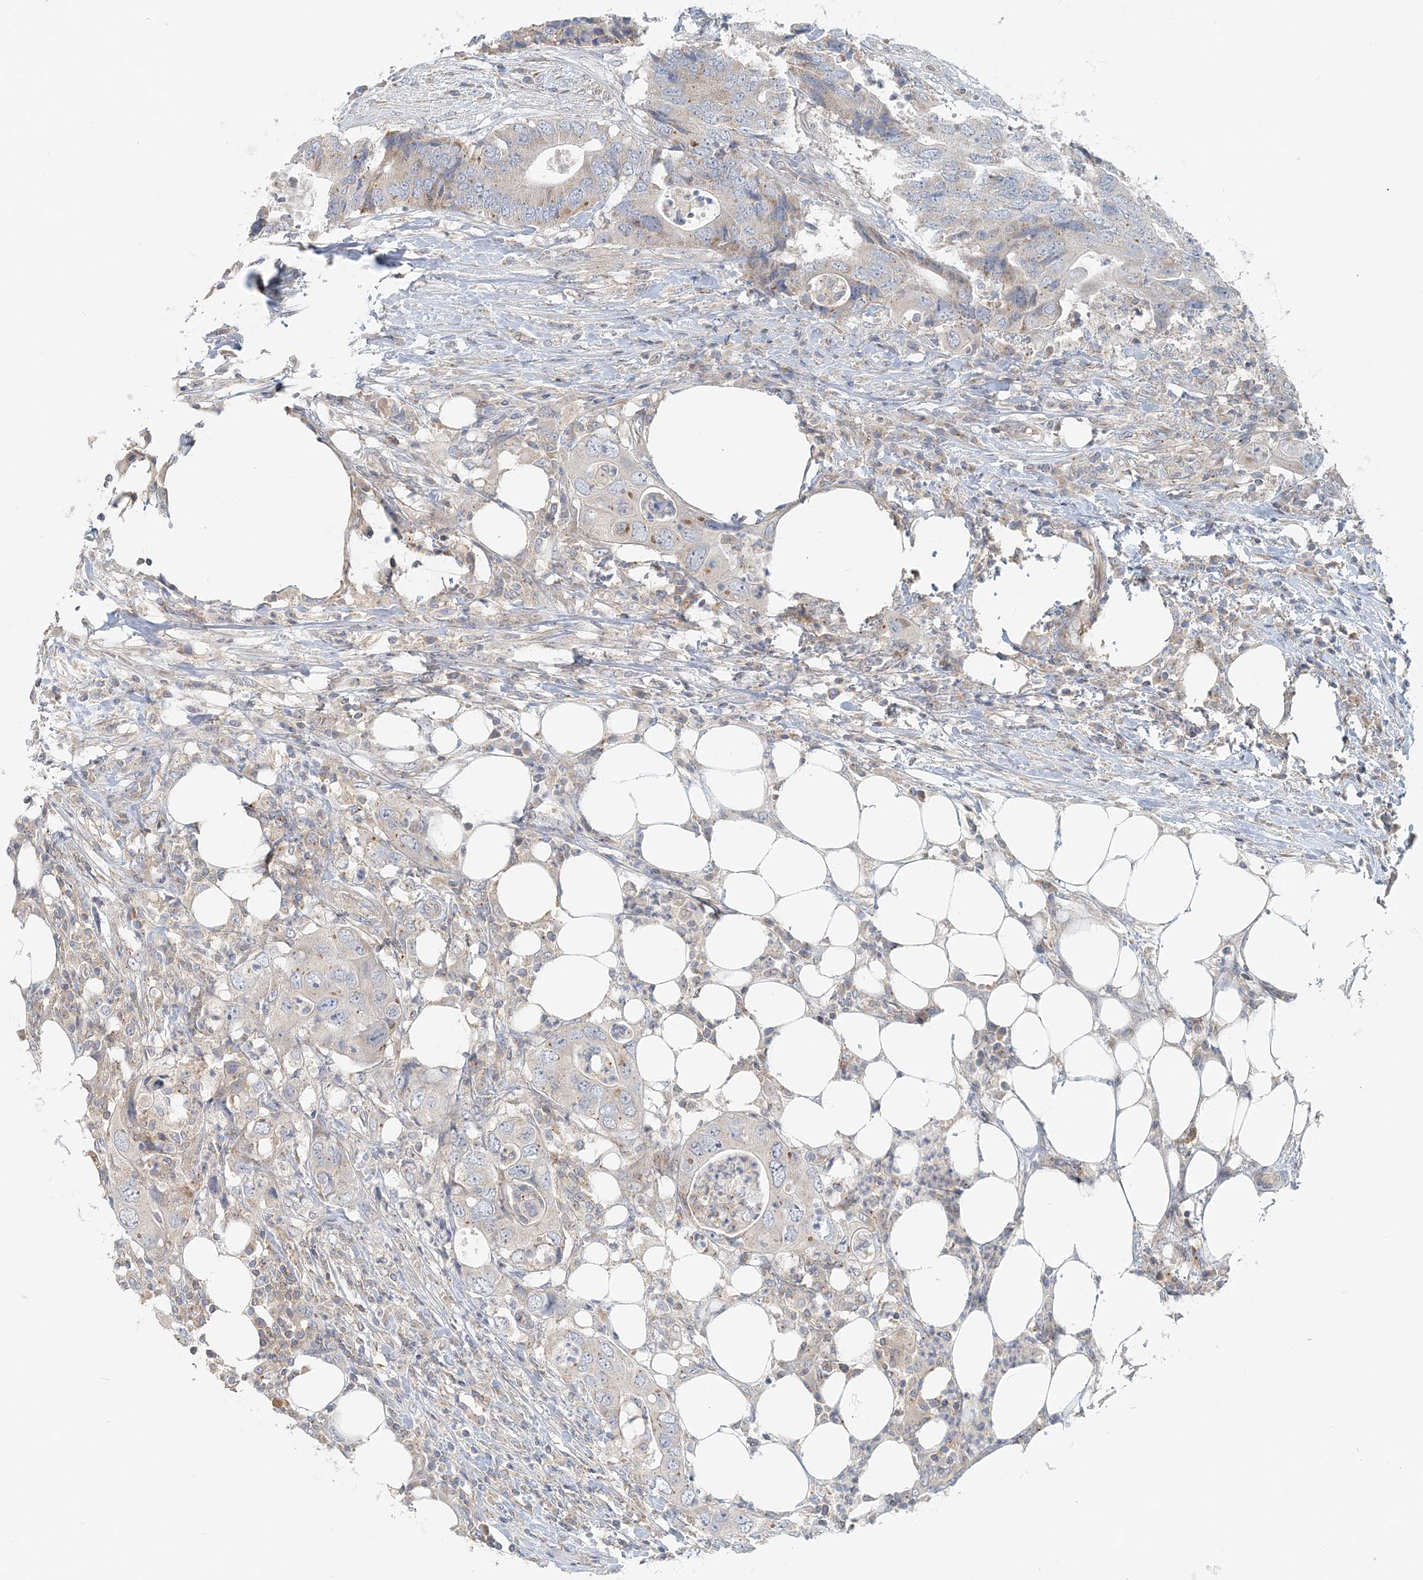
{"staining": {"intensity": "negative", "quantity": "none", "location": "none"}, "tissue": "colorectal cancer", "cell_type": "Tumor cells", "image_type": "cancer", "snomed": [{"axis": "morphology", "description": "Adenocarcinoma, NOS"}, {"axis": "topography", "description": "Colon"}], "caption": "High power microscopy image of an immunohistochemistry image of colorectal adenocarcinoma, revealing no significant expression in tumor cells.", "gene": "NAA11", "patient": {"sex": "male", "age": 71}}